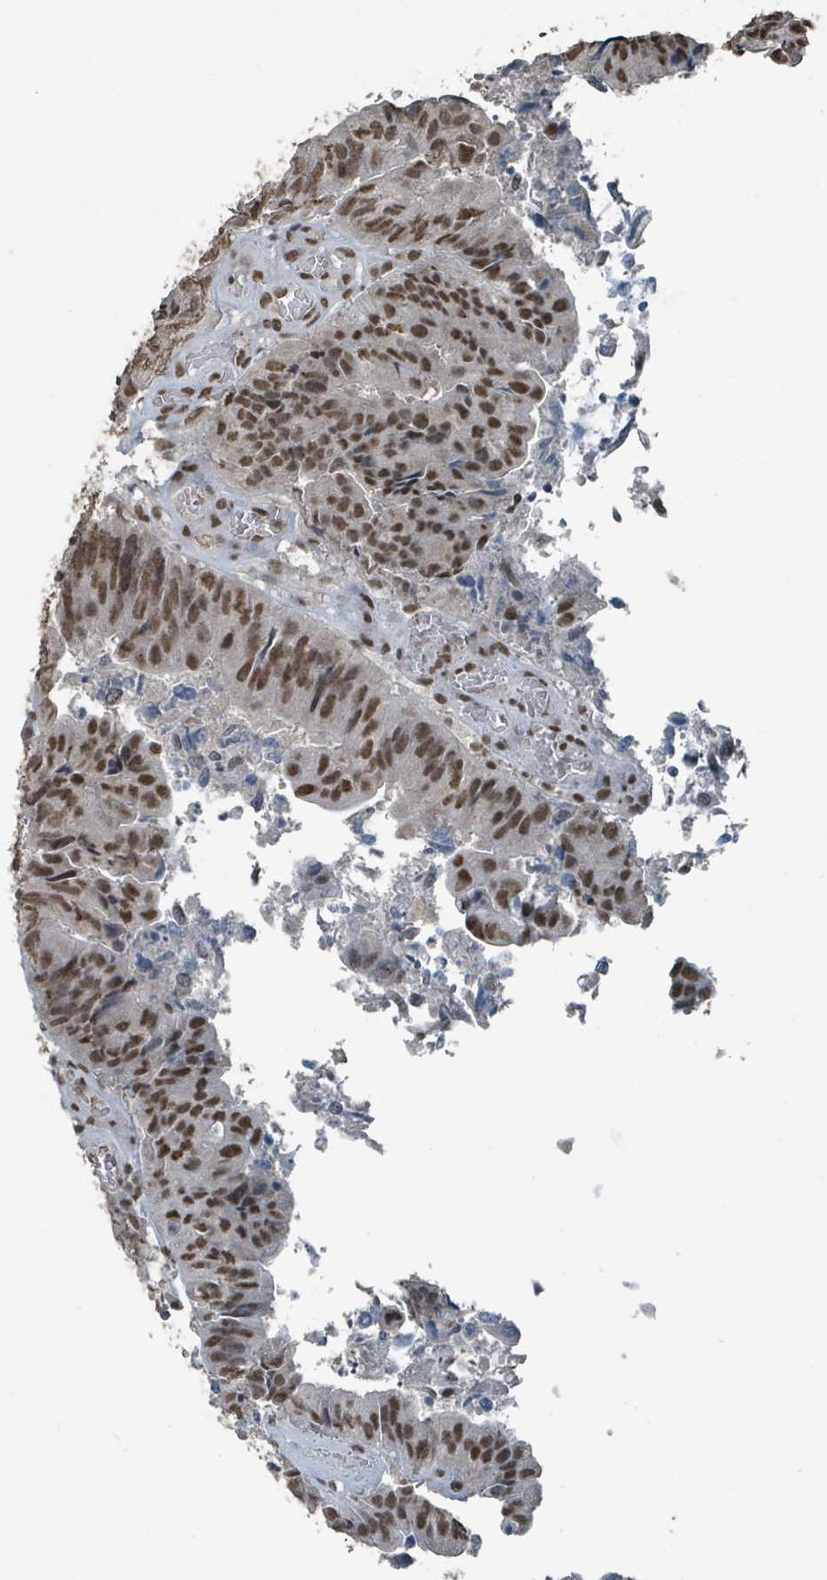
{"staining": {"intensity": "moderate", "quantity": ">75%", "location": "nuclear"}, "tissue": "colorectal cancer", "cell_type": "Tumor cells", "image_type": "cancer", "snomed": [{"axis": "morphology", "description": "Adenocarcinoma, NOS"}, {"axis": "topography", "description": "Colon"}], "caption": "Immunohistochemistry (IHC) staining of colorectal adenocarcinoma, which exhibits medium levels of moderate nuclear positivity in about >75% of tumor cells indicating moderate nuclear protein expression. The staining was performed using DAB (3,3'-diaminobenzidine) (brown) for protein detection and nuclei were counterstained in hematoxylin (blue).", "gene": "PHIP", "patient": {"sex": "female", "age": 67}}